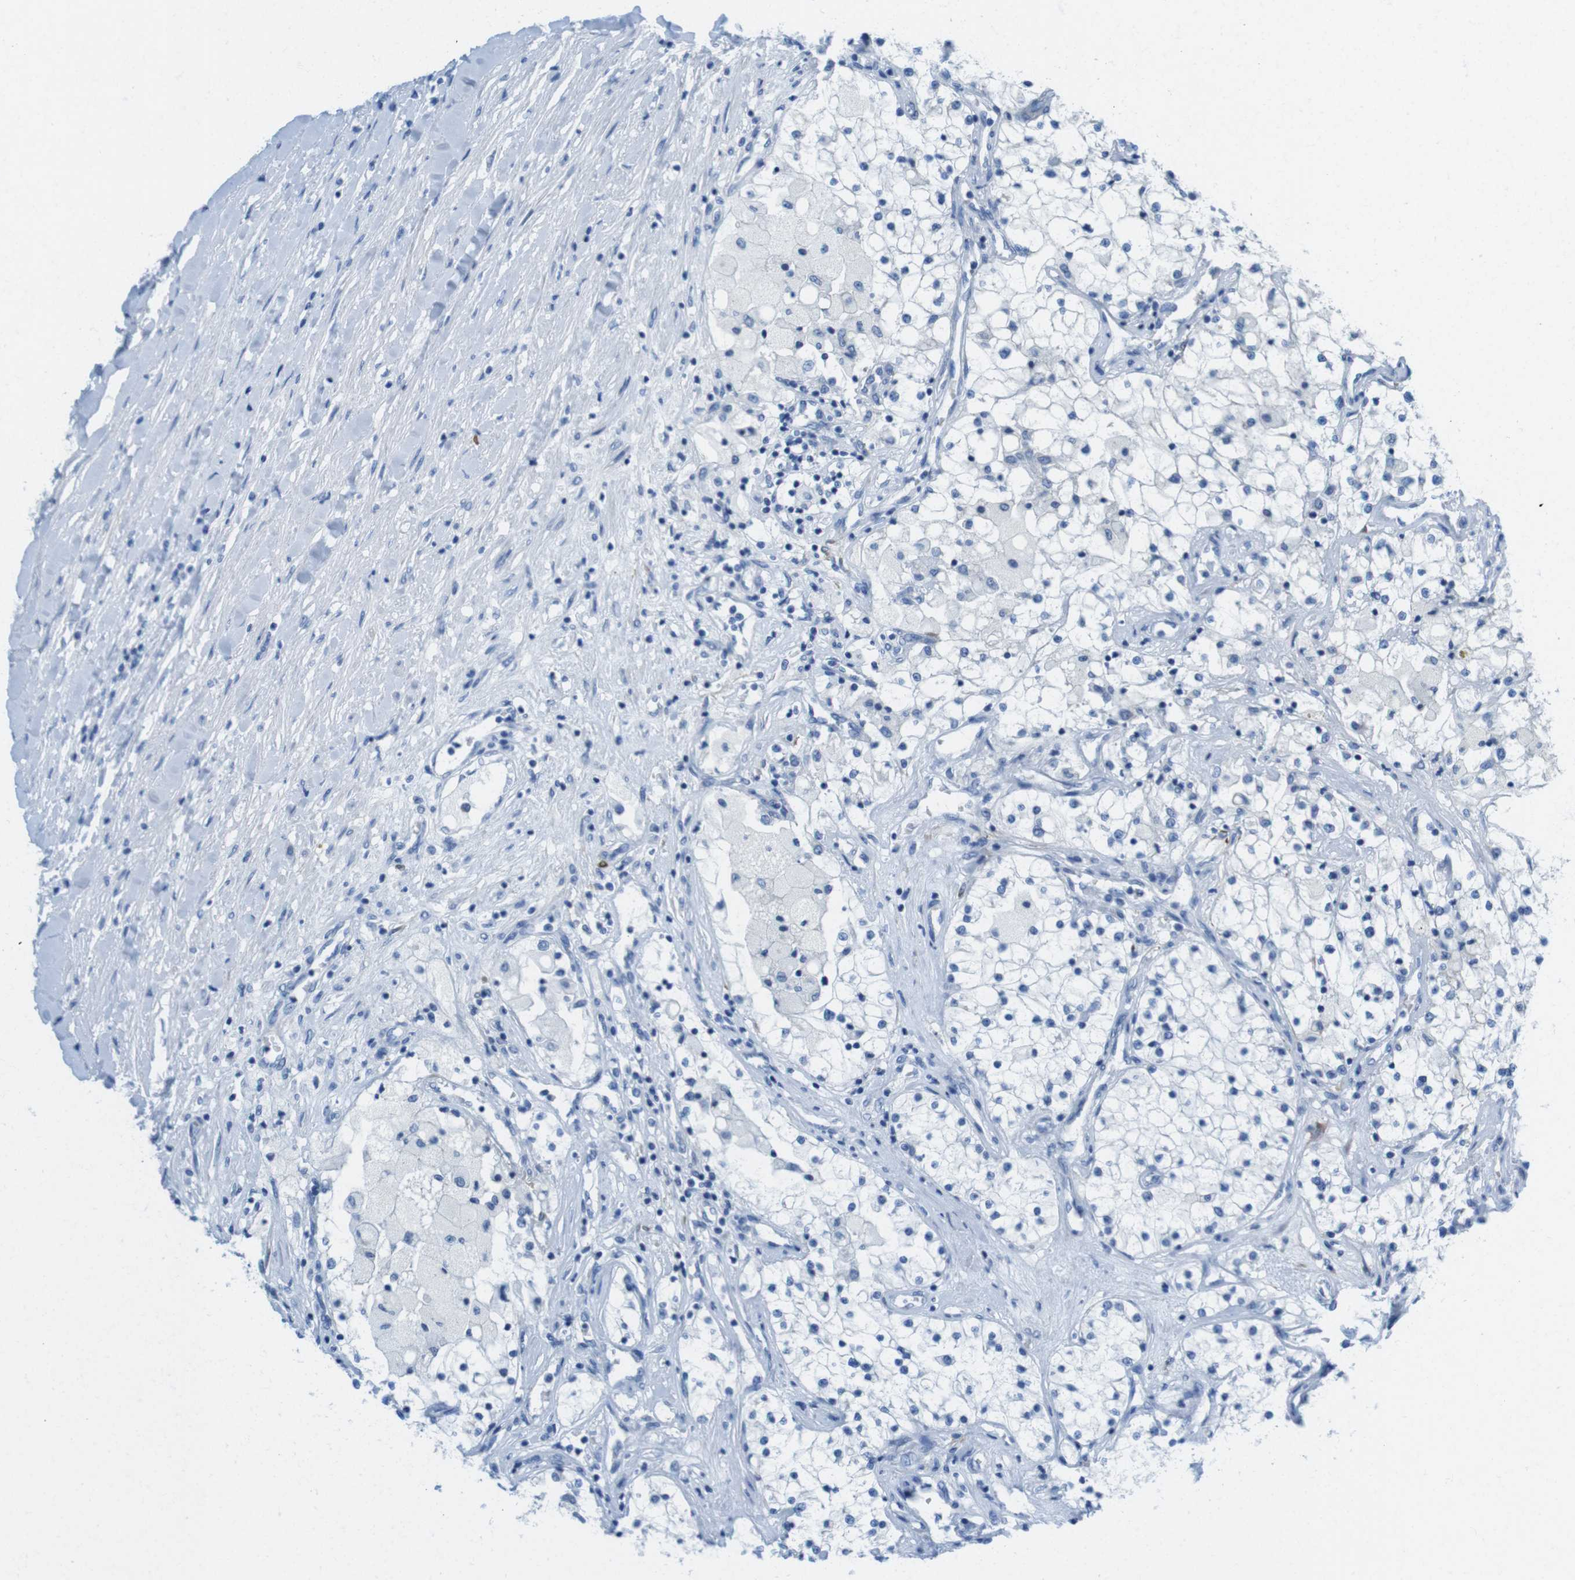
{"staining": {"intensity": "negative", "quantity": "none", "location": "none"}, "tissue": "renal cancer", "cell_type": "Tumor cells", "image_type": "cancer", "snomed": [{"axis": "morphology", "description": "Adenocarcinoma, NOS"}, {"axis": "topography", "description": "Kidney"}], "caption": "Immunohistochemistry of human renal cancer (adenocarcinoma) exhibits no staining in tumor cells.", "gene": "GAP43", "patient": {"sex": "male", "age": 68}}